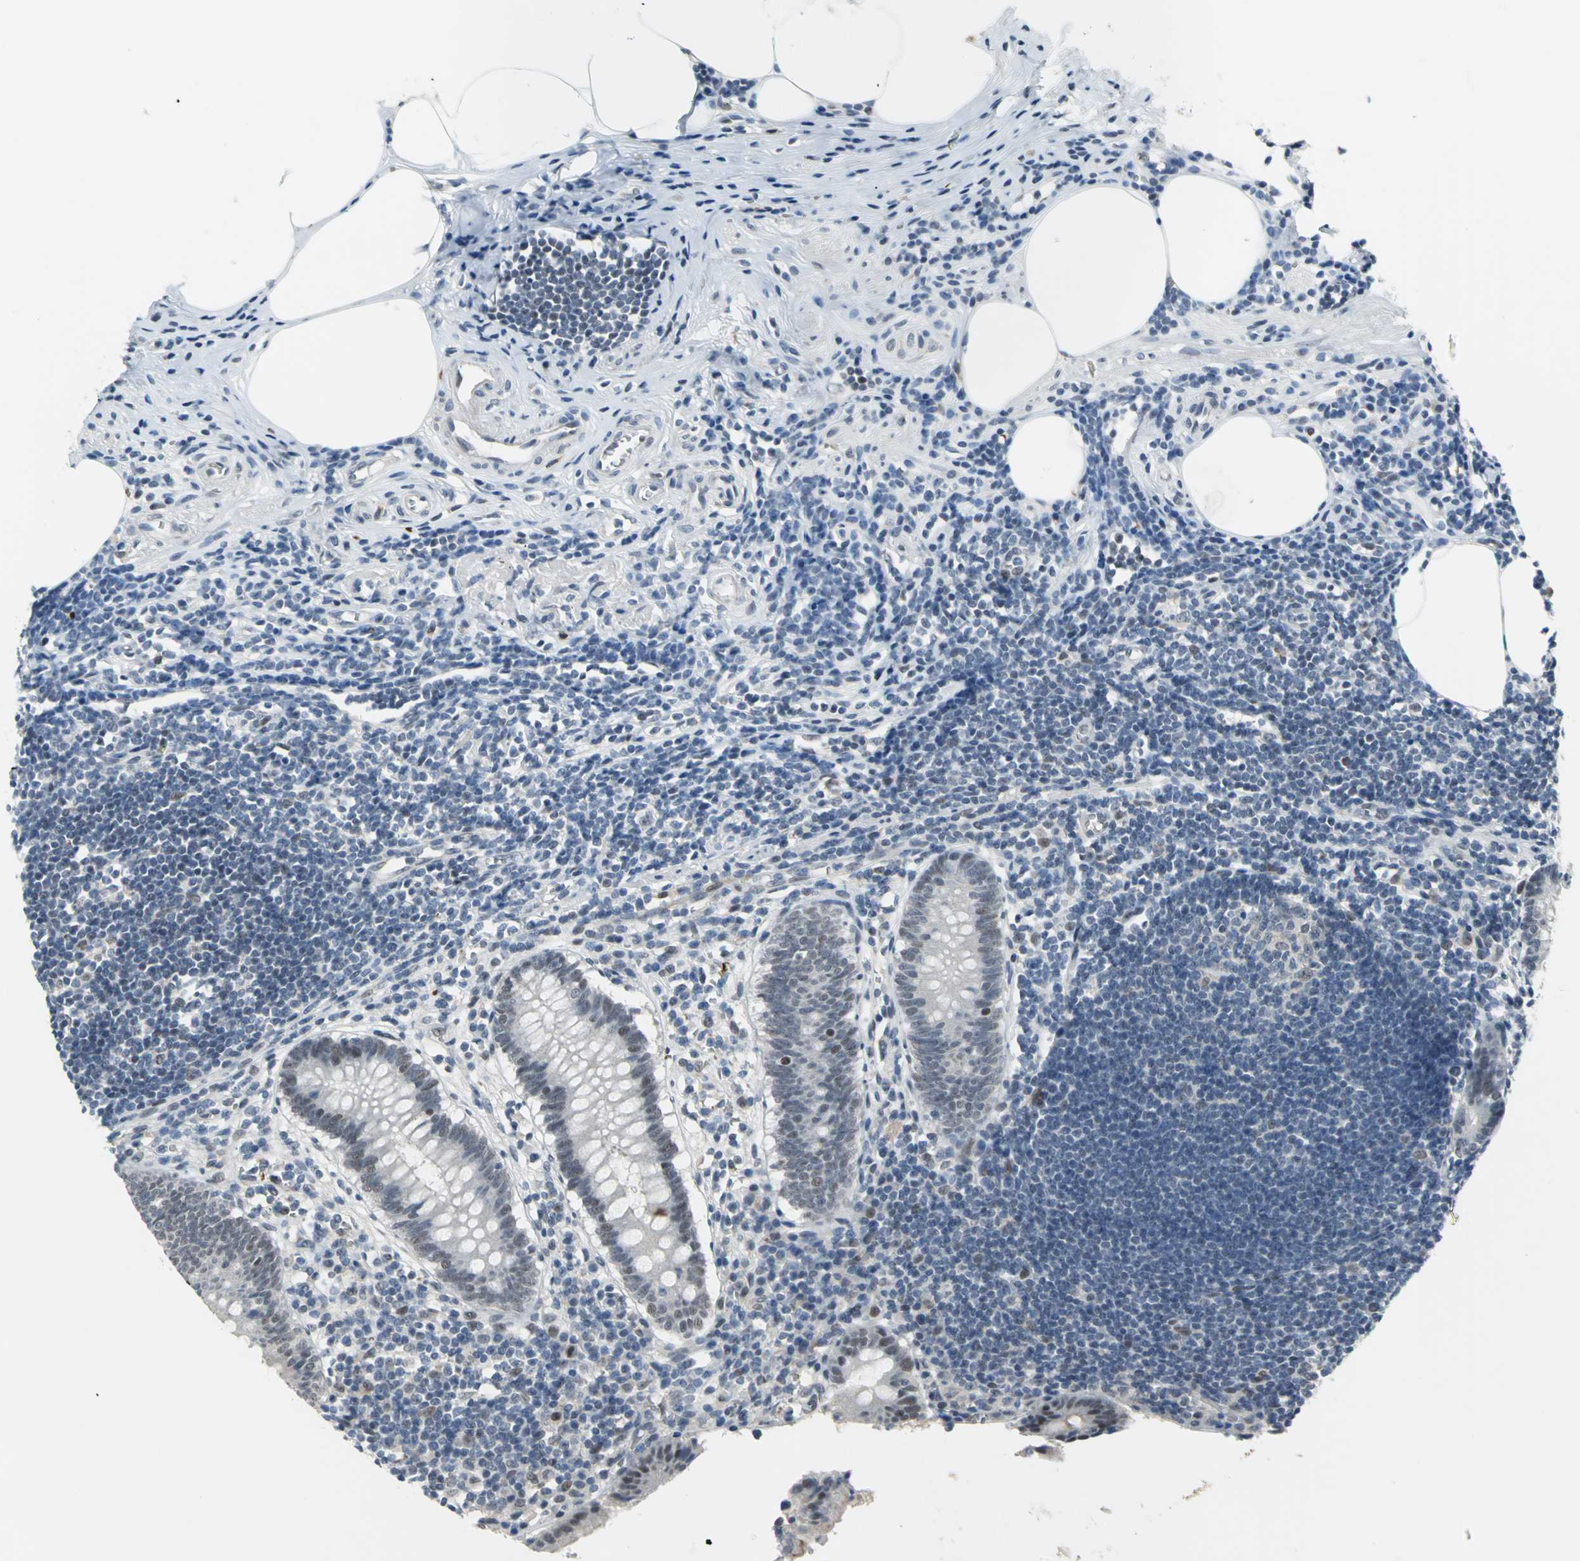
{"staining": {"intensity": "weak", "quantity": "<25%", "location": "nuclear"}, "tissue": "appendix", "cell_type": "Glandular cells", "image_type": "normal", "snomed": [{"axis": "morphology", "description": "Normal tissue, NOS"}, {"axis": "topography", "description": "Appendix"}], "caption": "DAB immunohistochemical staining of normal appendix exhibits no significant expression in glandular cells.", "gene": "GLI3", "patient": {"sex": "female", "age": 50}}